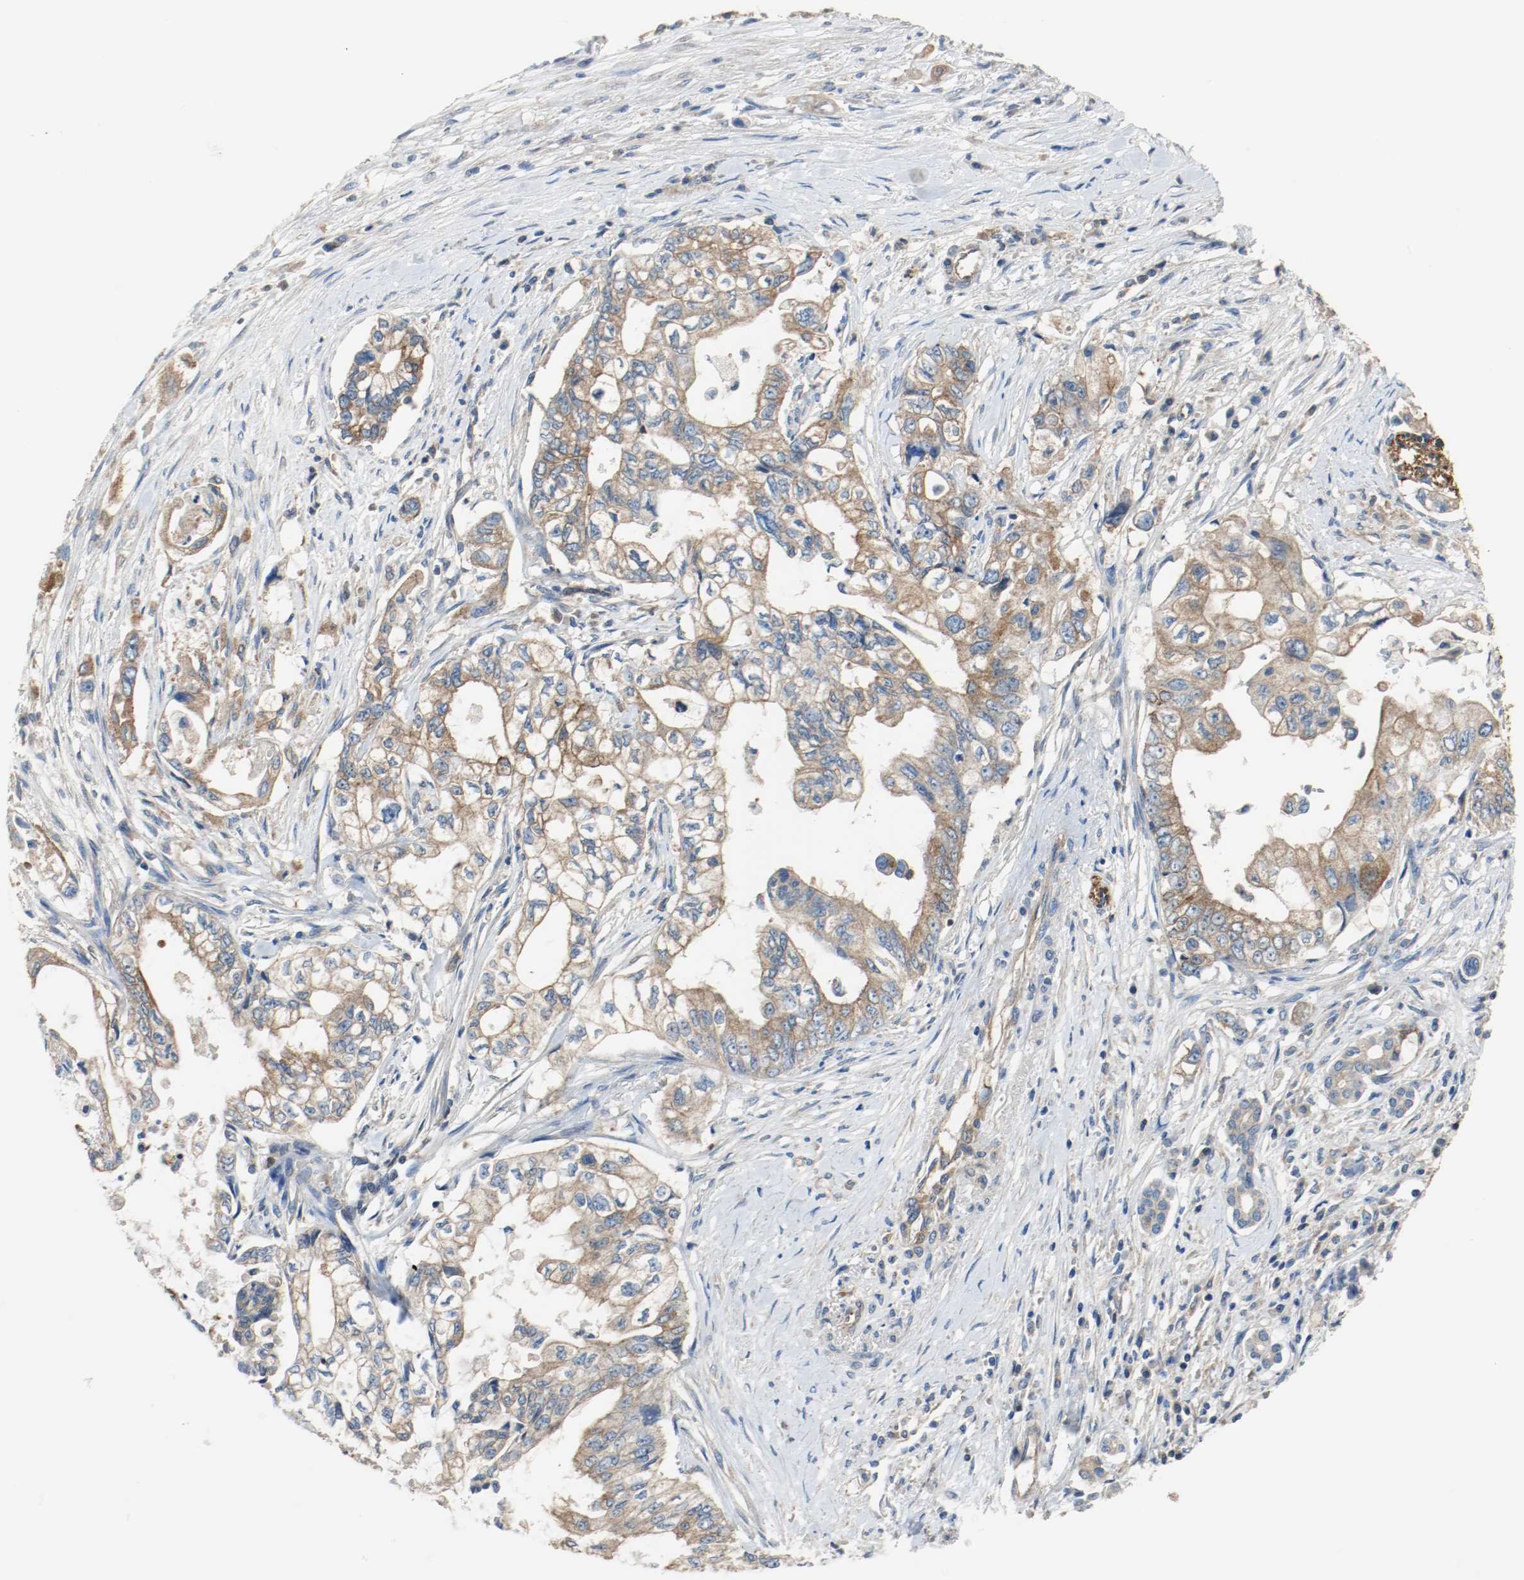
{"staining": {"intensity": "moderate", "quantity": ">75%", "location": "cytoplasmic/membranous"}, "tissue": "pancreatic cancer", "cell_type": "Tumor cells", "image_type": "cancer", "snomed": [{"axis": "morphology", "description": "Normal tissue, NOS"}, {"axis": "topography", "description": "Pancreas"}], "caption": "Pancreatic cancer was stained to show a protein in brown. There is medium levels of moderate cytoplasmic/membranous staining in approximately >75% of tumor cells.", "gene": "TUBA3D", "patient": {"sex": "male", "age": 42}}